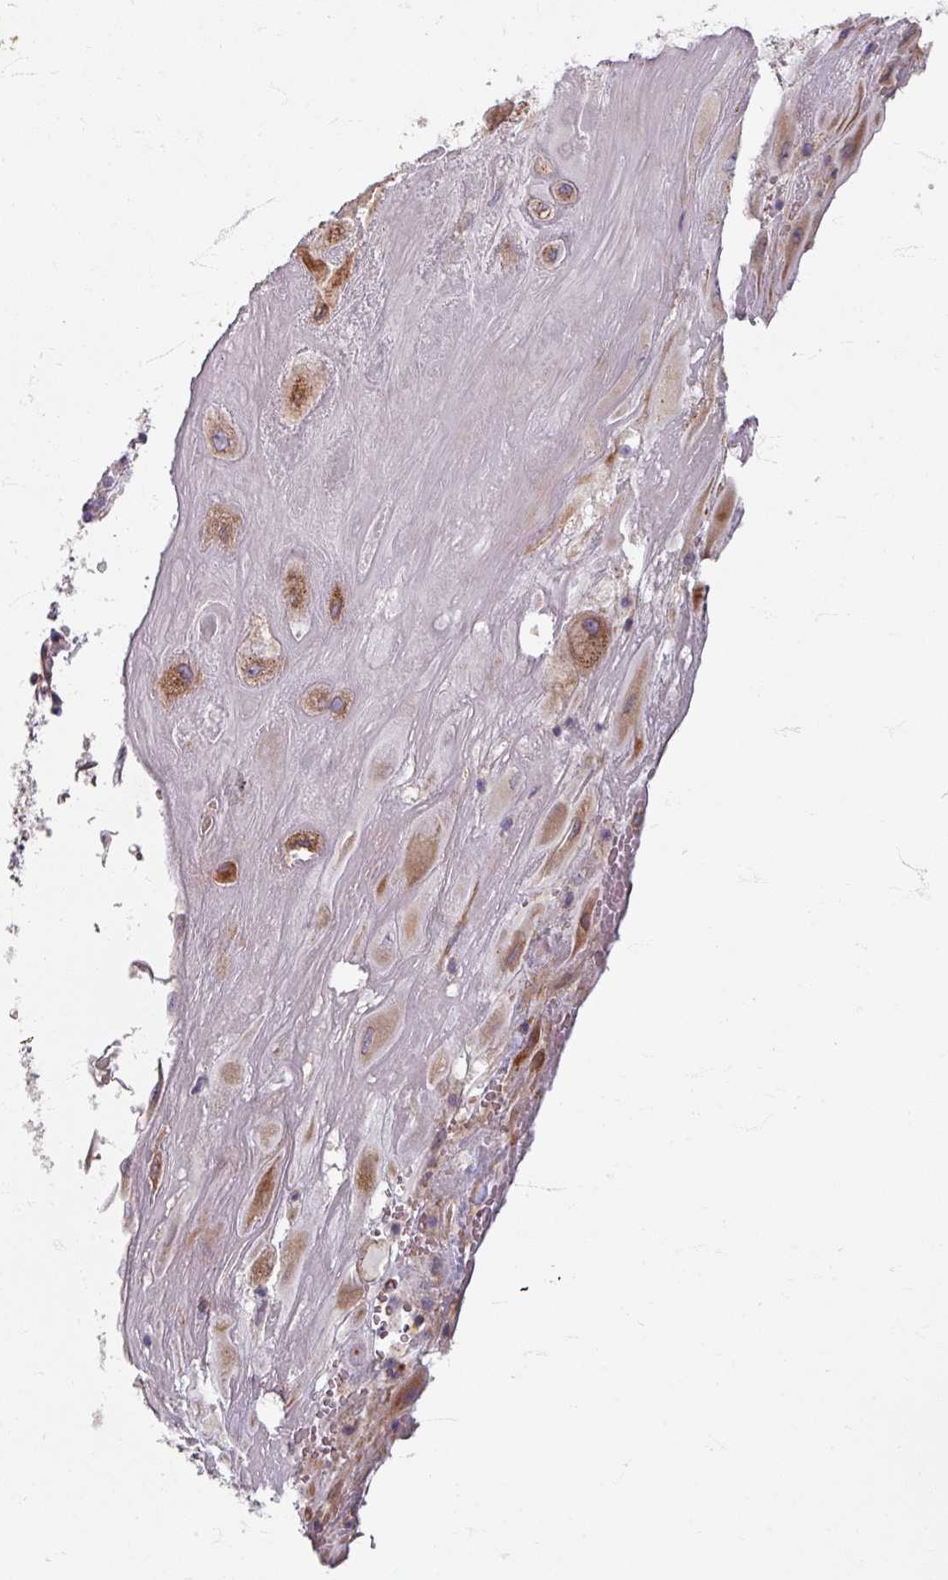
{"staining": {"intensity": "moderate", "quantity": ">75%", "location": "cytoplasmic/membranous"}, "tissue": "placenta", "cell_type": "Decidual cells", "image_type": "normal", "snomed": [{"axis": "morphology", "description": "Normal tissue, NOS"}, {"axis": "topography", "description": "Placenta"}], "caption": "Placenta stained with DAB (3,3'-diaminobenzidine) immunohistochemistry (IHC) shows medium levels of moderate cytoplasmic/membranous expression in about >75% of decidual cells.", "gene": "GABARAPL1", "patient": {"sex": "female", "age": 32}}